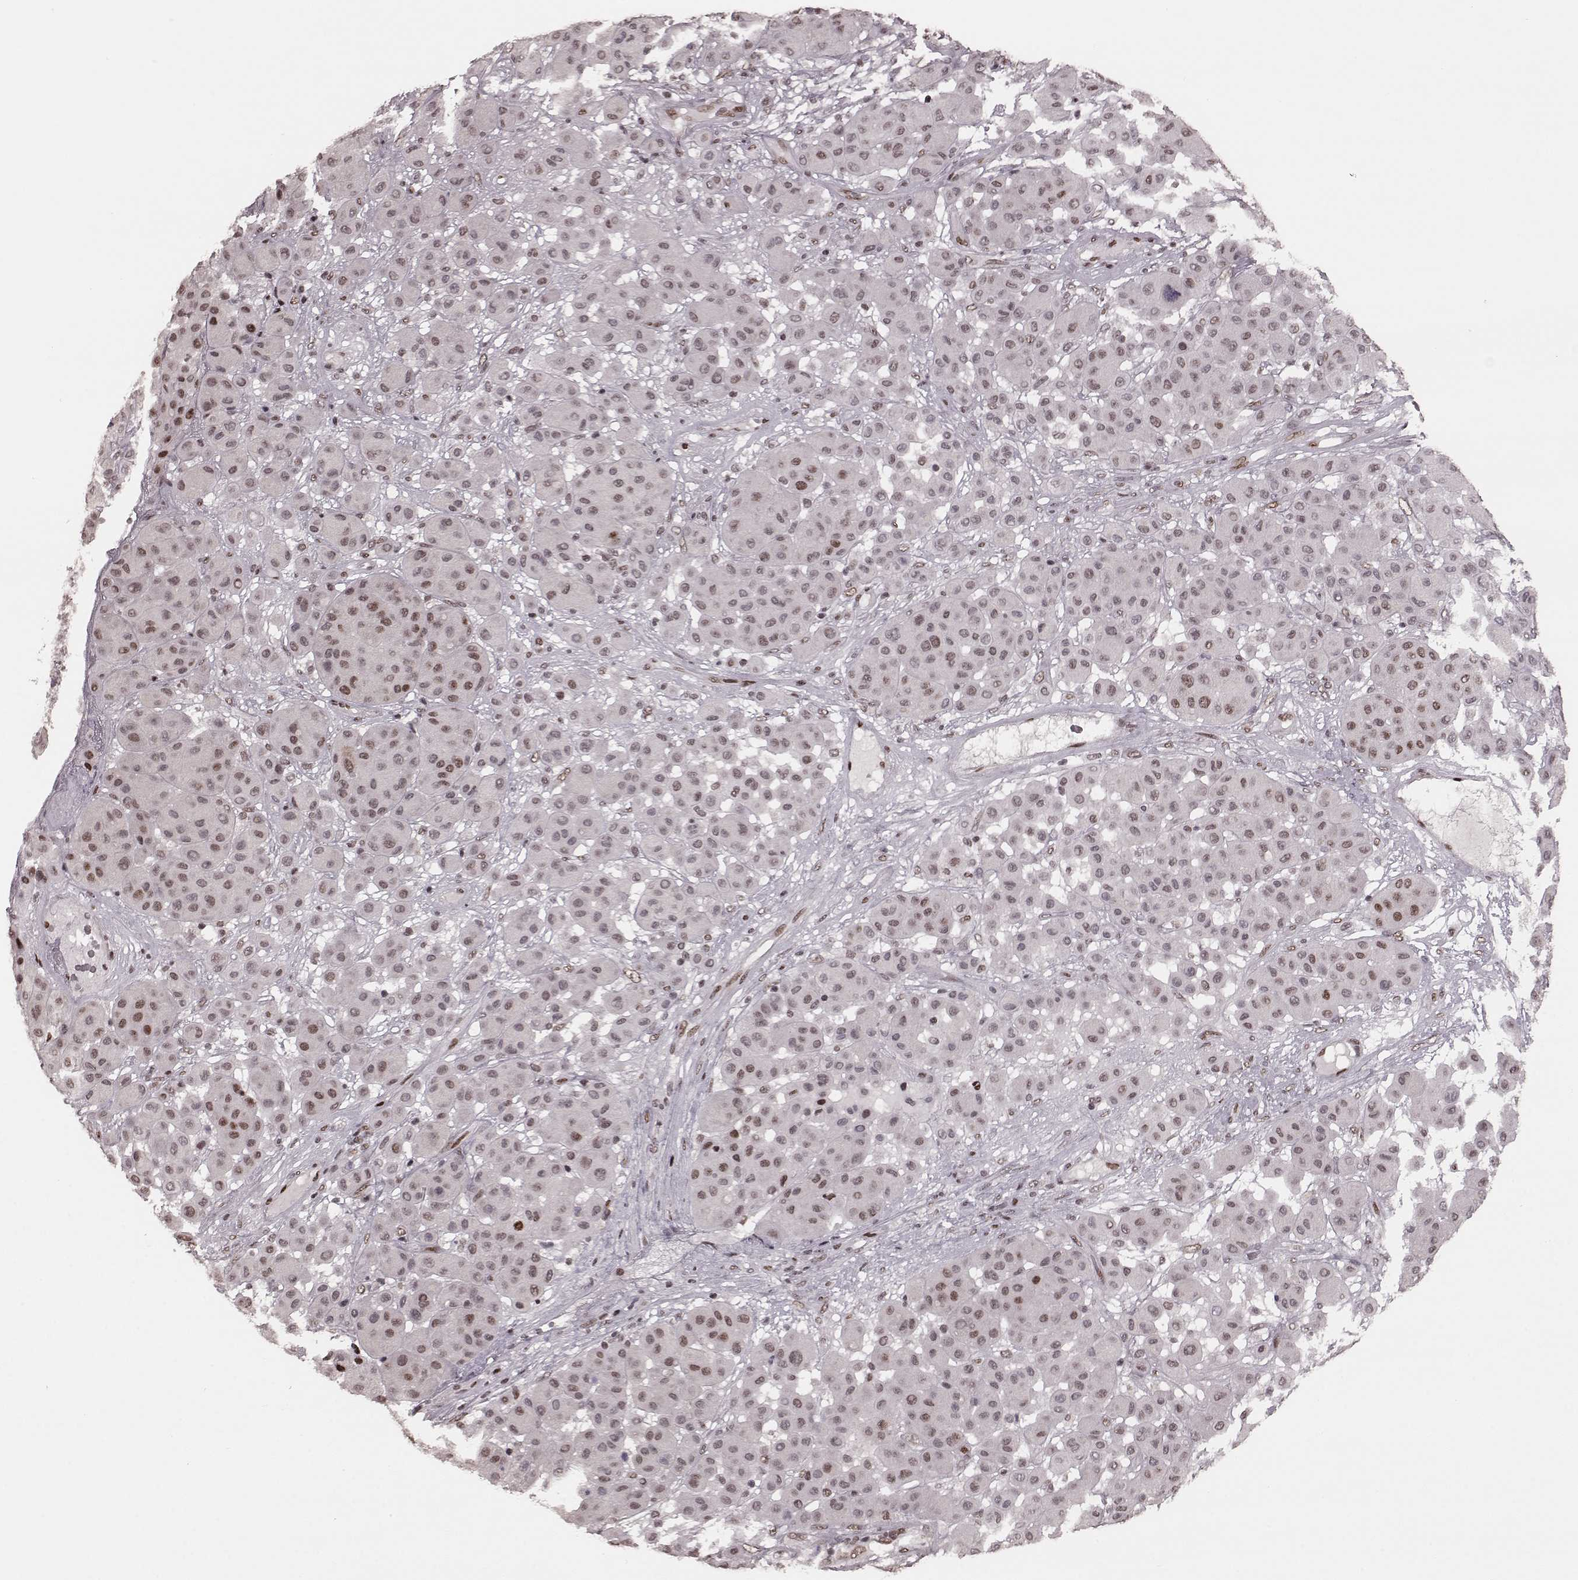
{"staining": {"intensity": "moderate", "quantity": "<25%", "location": "nuclear"}, "tissue": "melanoma", "cell_type": "Tumor cells", "image_type": "cancer", "snomed": [{"axis": "morphology", "description": "Malignant melanoma, Metastatic site"}, {"axis": "topography", "description": "Smooth muscle"}], "caption": "Immunohistochemical staining of malignant melanoma (metastatic site) displays low levels of moderate nuclear staining in approximately <25% of tumor cells. The staining was performed using DAB, with brown indicating positive protein expression. Nuclei are stained blue with hematoxylin.", "gene": "NR2C1", "patient": {"sex": "male", "age": 41}}